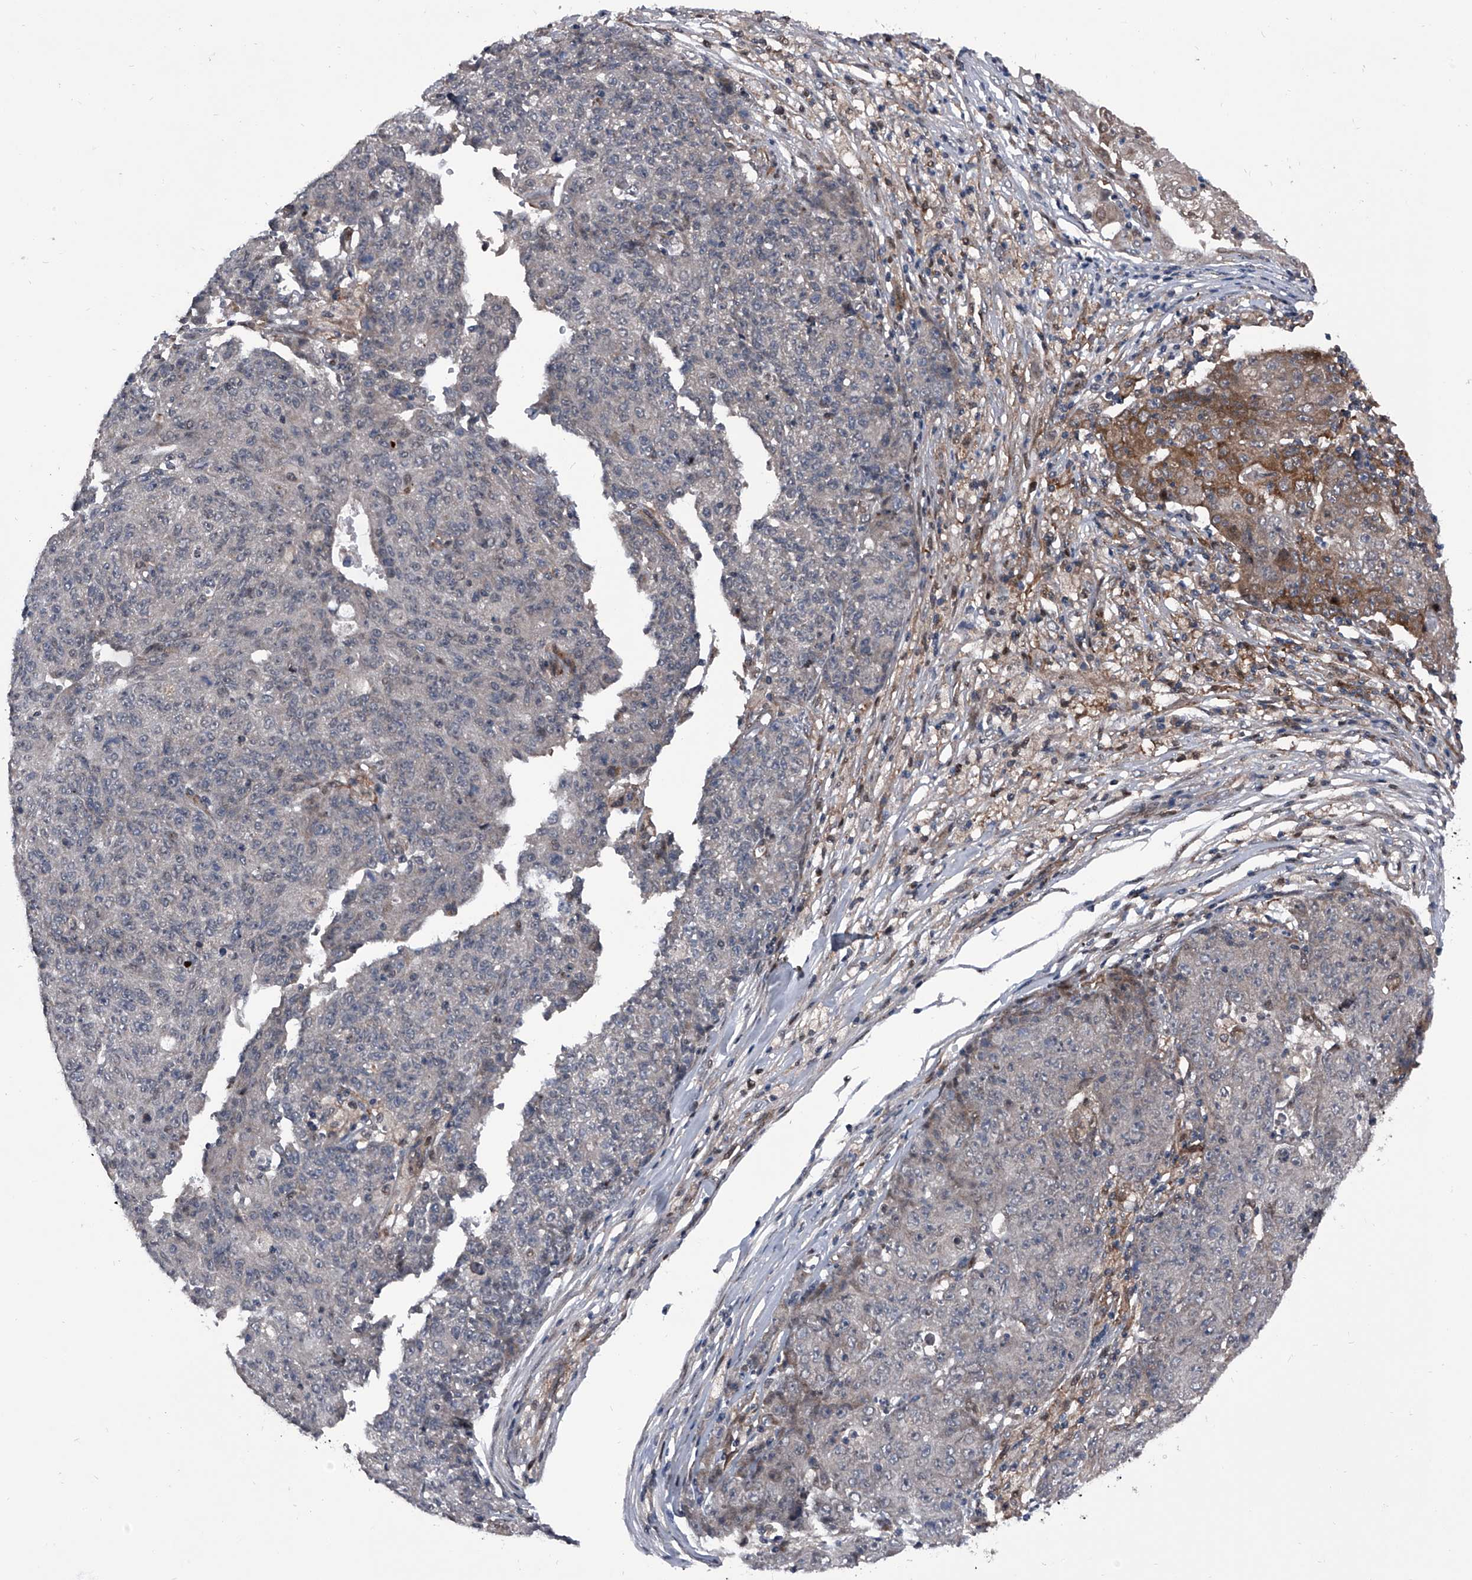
{"staining": {"intensity": "moderate", "quantity": "<25%", "location": "cytoplasmic/membranous"}, "tissue": "ovarian cancer", "cell_type": "Tumor cells", "image_type": "cancer", "snomed": [{"axis": "morphology", "description": "Carcinoma, endometroid"}, {"axis": "topography", "description": "Ovary"}], "caption": "Tumor cells demonstrate low levels of moderate cytoplasmic/membranous expression in about <25% of cells in human endometroid carcinoma (ovarian).", "gene": "ELK4", "patient": {"sex": "female", "age": 42}}